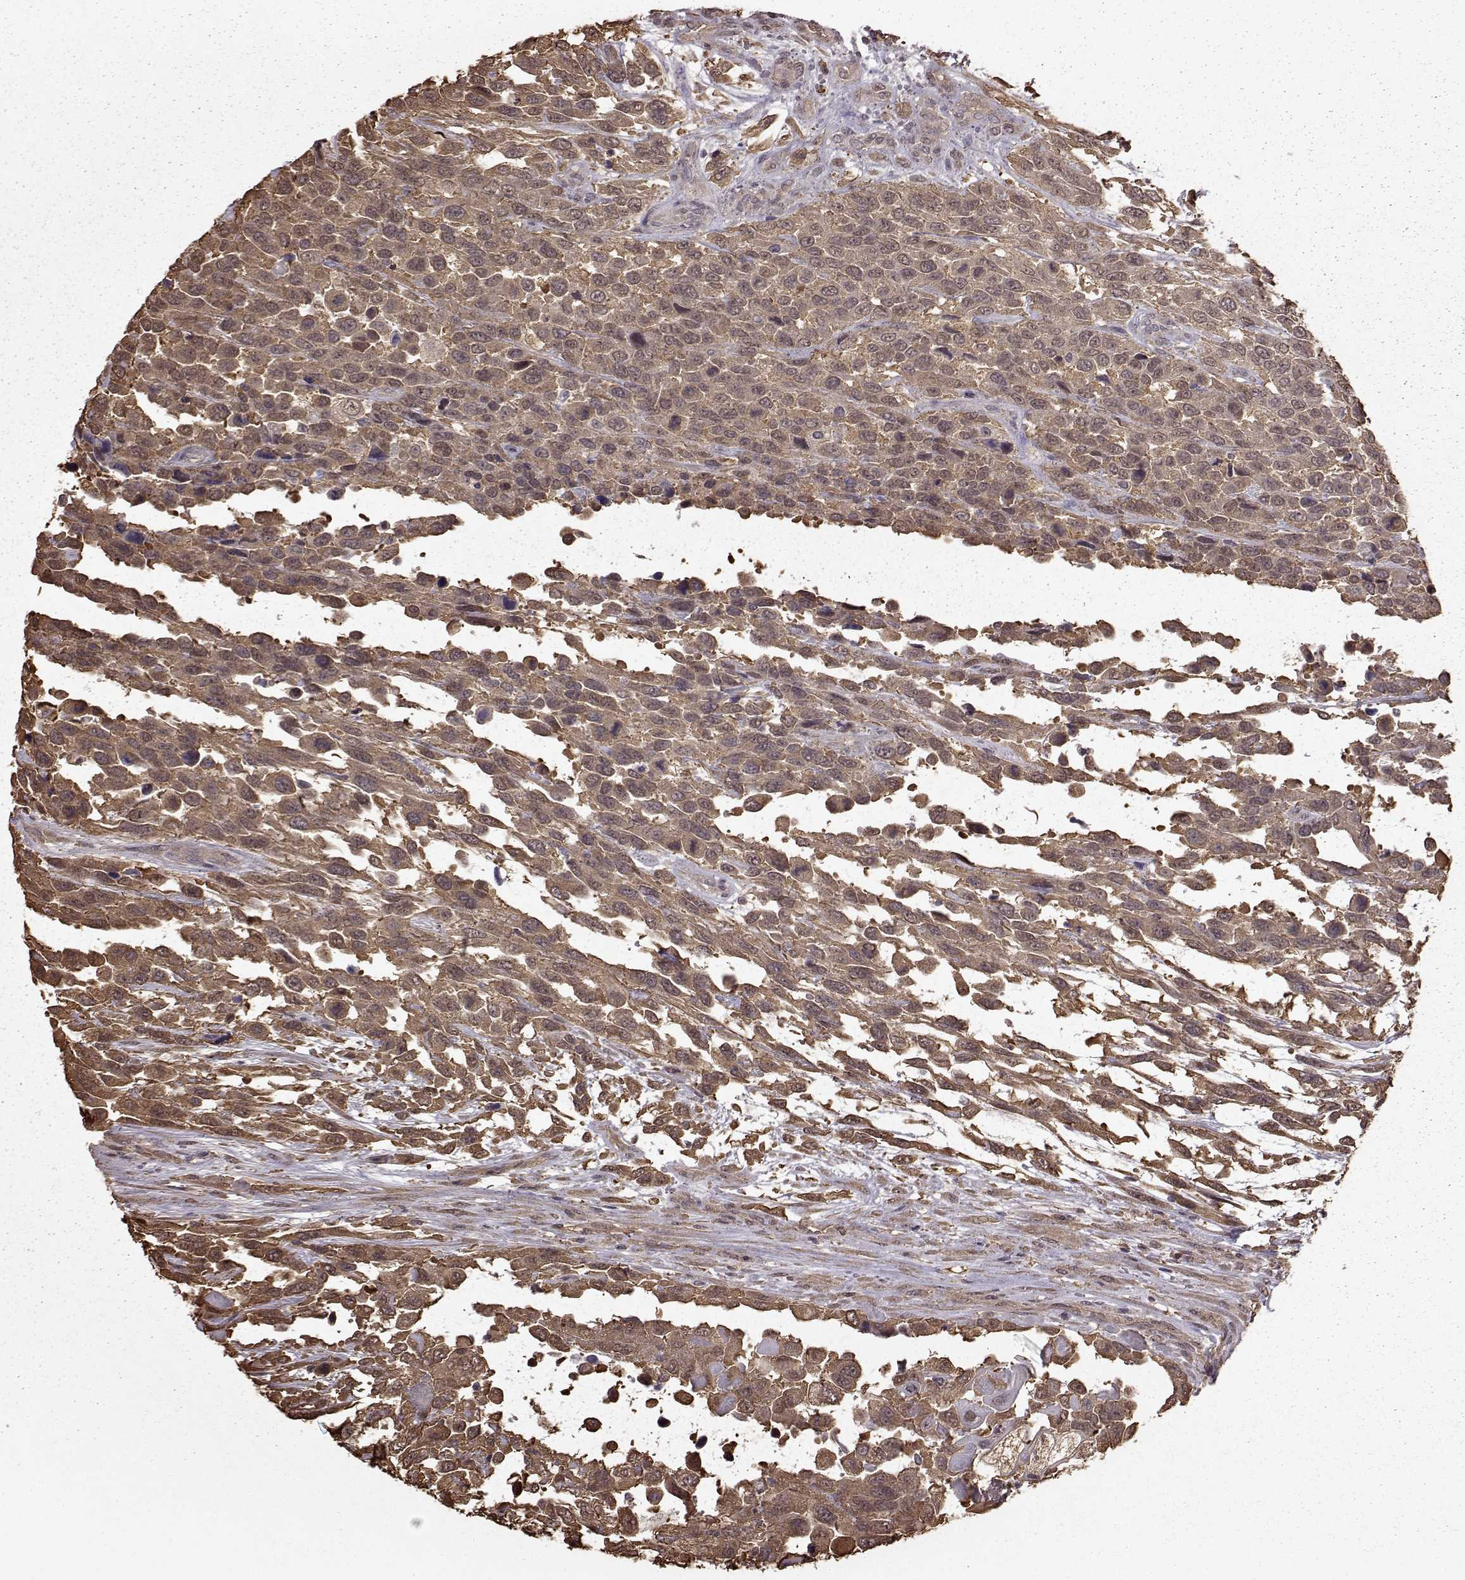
{"staining": {"intensity": "moderate", "quantity": ">75%", "location": "cytoplasmic/membranous"}, "tissue": "urothelial cancer", "cell_type": "Tumor cells", "image_type": "cancer", "snomed": [{"axis": "morphology", "description": "Urothelial carcinoma, High grade"}, {"axis": "topography", "description": "Urinary bladder"}], "caption": "IHC (DAB (3,3'-diaminobenzidine)) staining of urothelial carcinoma (high-grade) displays moderate cytoplasmic/membranous protein positivity in about >75% of tumor cells.", "gene": "NME1-NME2", "patient": {"sex": "female", "age": 70}}